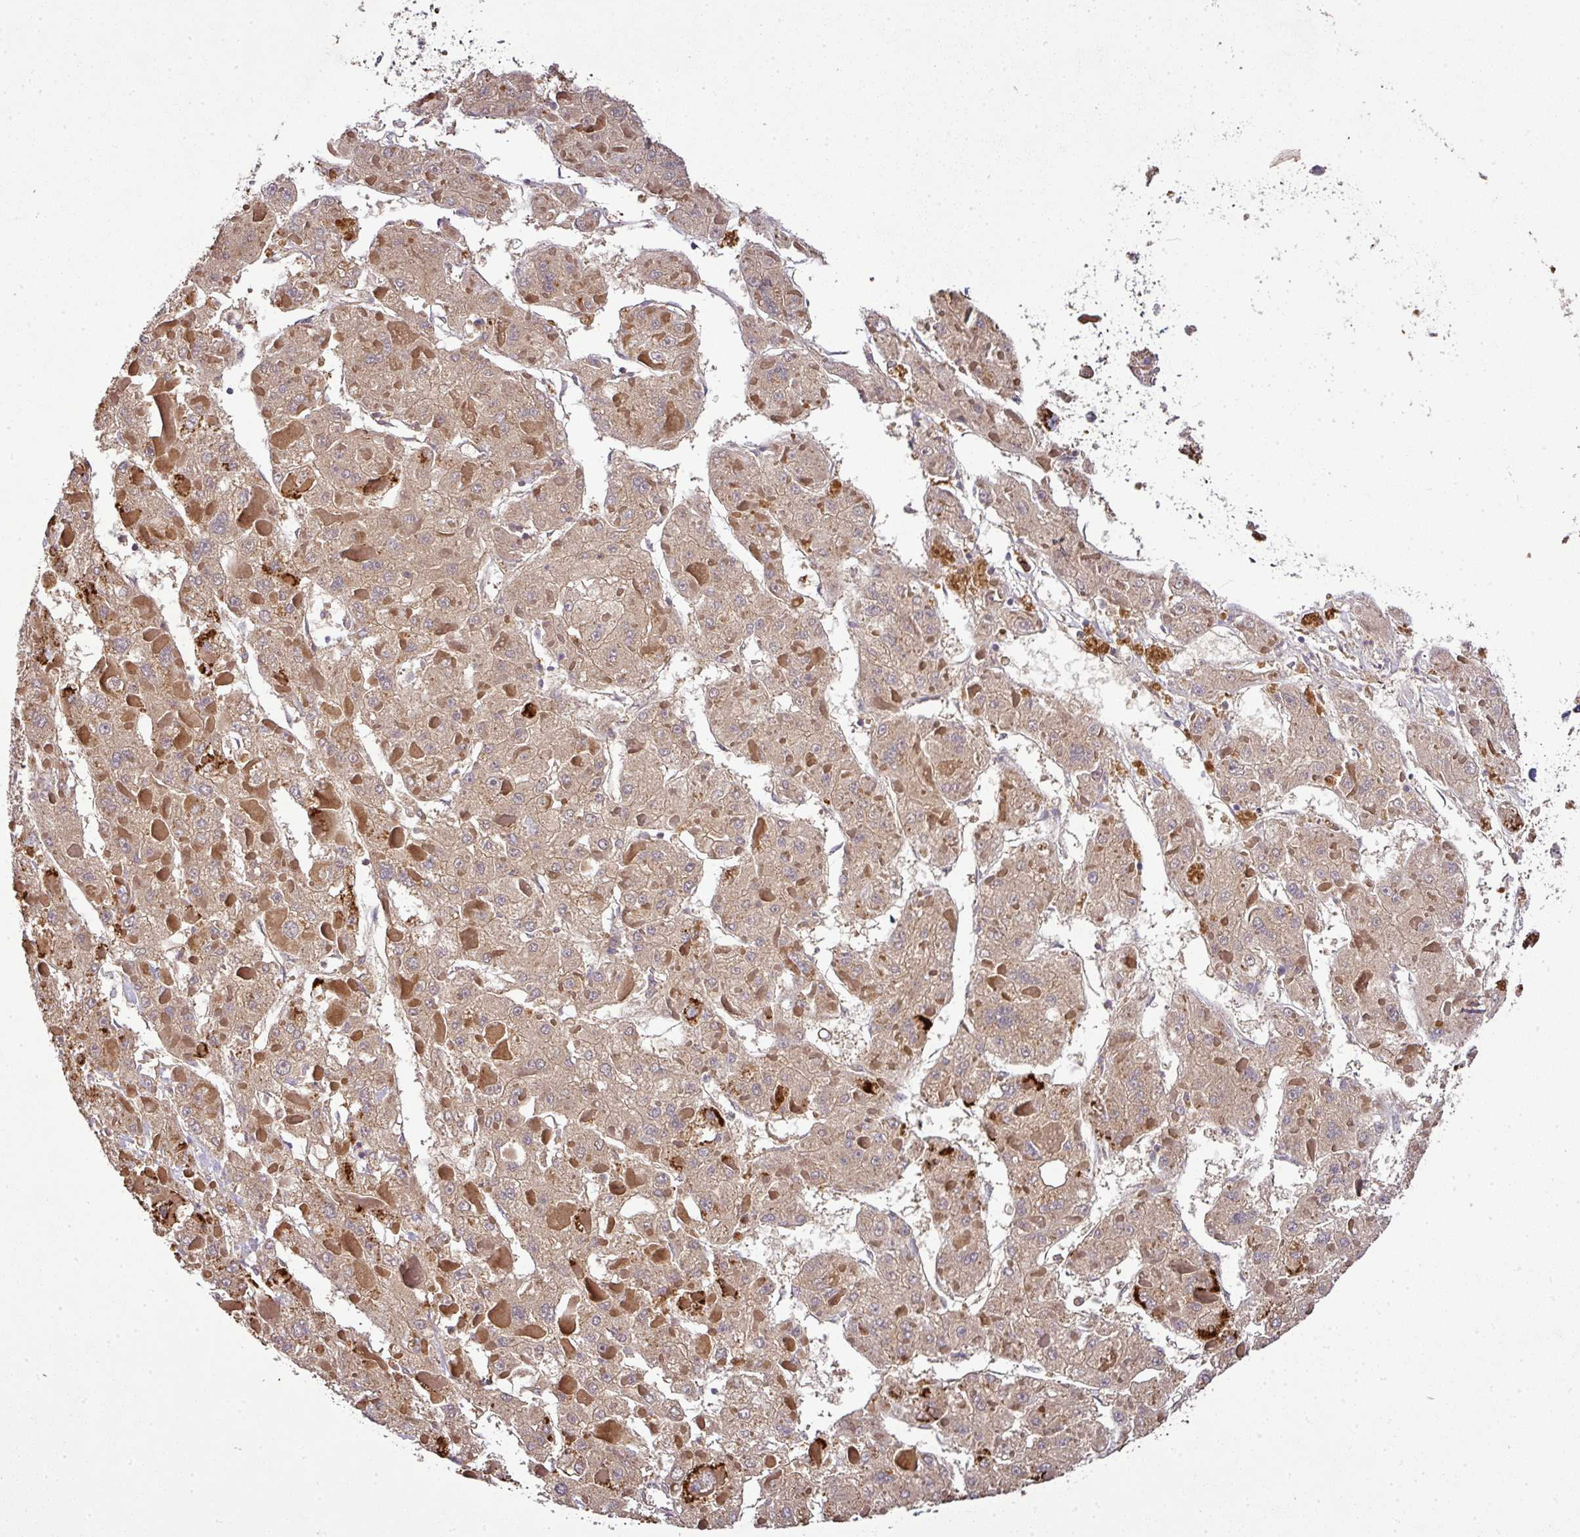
{"staining": {"intensity": "moderate", "quantity": ">75%", "location": "cytoplasmic/membranous"}, "tissue": "liver cancer", "cell_type": "Tumor cells", "image_type": "cancer", "snomed": [{"axis": "morphology", "description": "Carcinoma, Hepatocellular, NOS"}, {"axis": "topography", "description": "Liver"}], "caption": "This is a micrograph of IHC staining of liver cancer (hepatocellular carcinoma), which shows moderate expression in the cytoplasmic/membranous of tumor cells.", "gene": "CAB39L", "patient": {"sex": "female", "age": 73}}